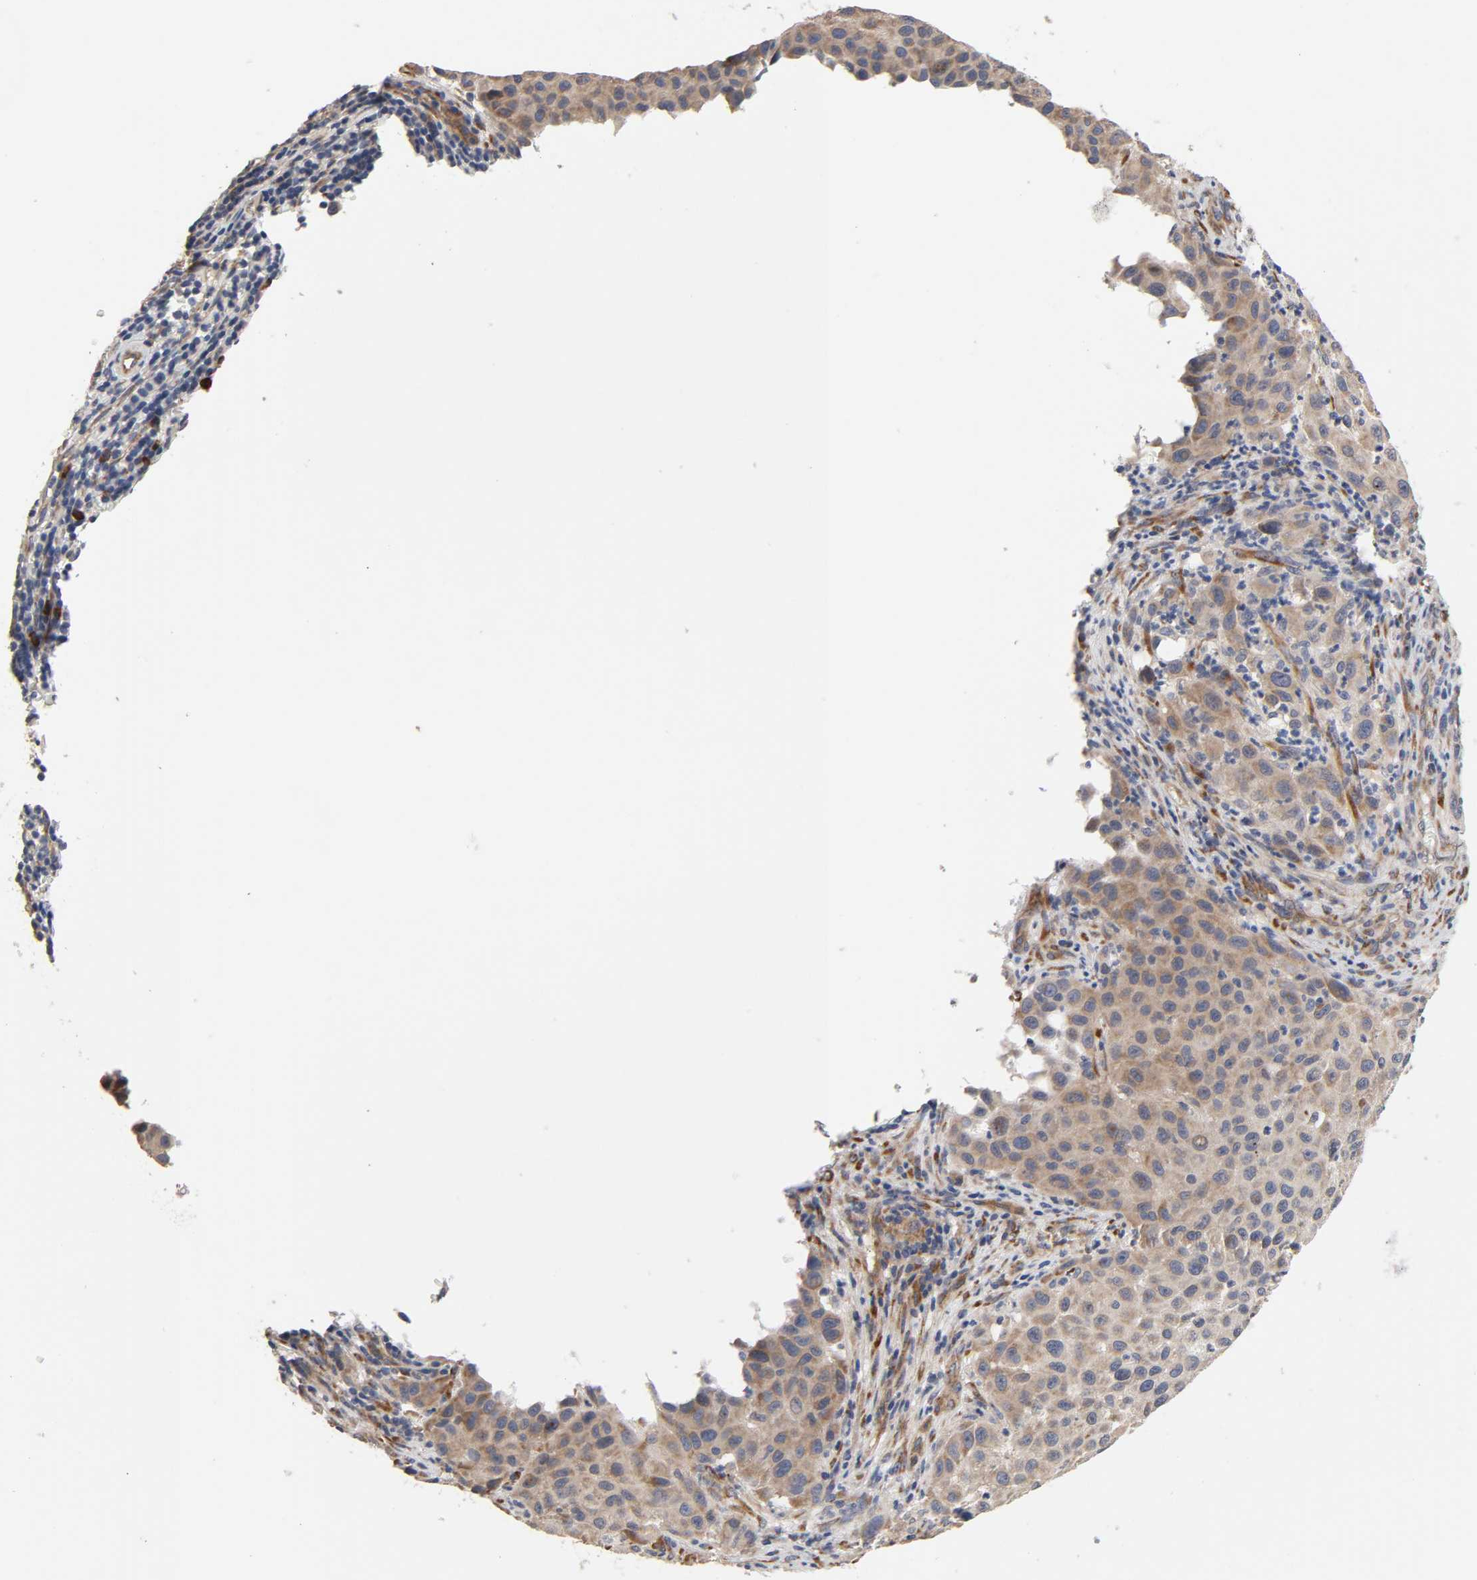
{"staining": {"intensity": "weak", "quantity": ">75%", "location": "cytoplasmic/membranous"}, "tissue": "melanoma", "cell_type": "Tumor cells", "image_type": "cancer", "snomed": [{"axis": "morphology", "description": "Malignant melanoma, Metastatic site"}, {"axis": "topography", "description": "Lymph node"}], "caption": "The photomicrograph reveals immunohistochemical staining of melanoma. There is weak cytoplasmic/membranous positivity is present in about >75% of tumor cells. (Brightfield microscopy of DAB IHC at high magnification).", "gene": "HDLBP", "patient": {"sex": "male", "age": 61}}